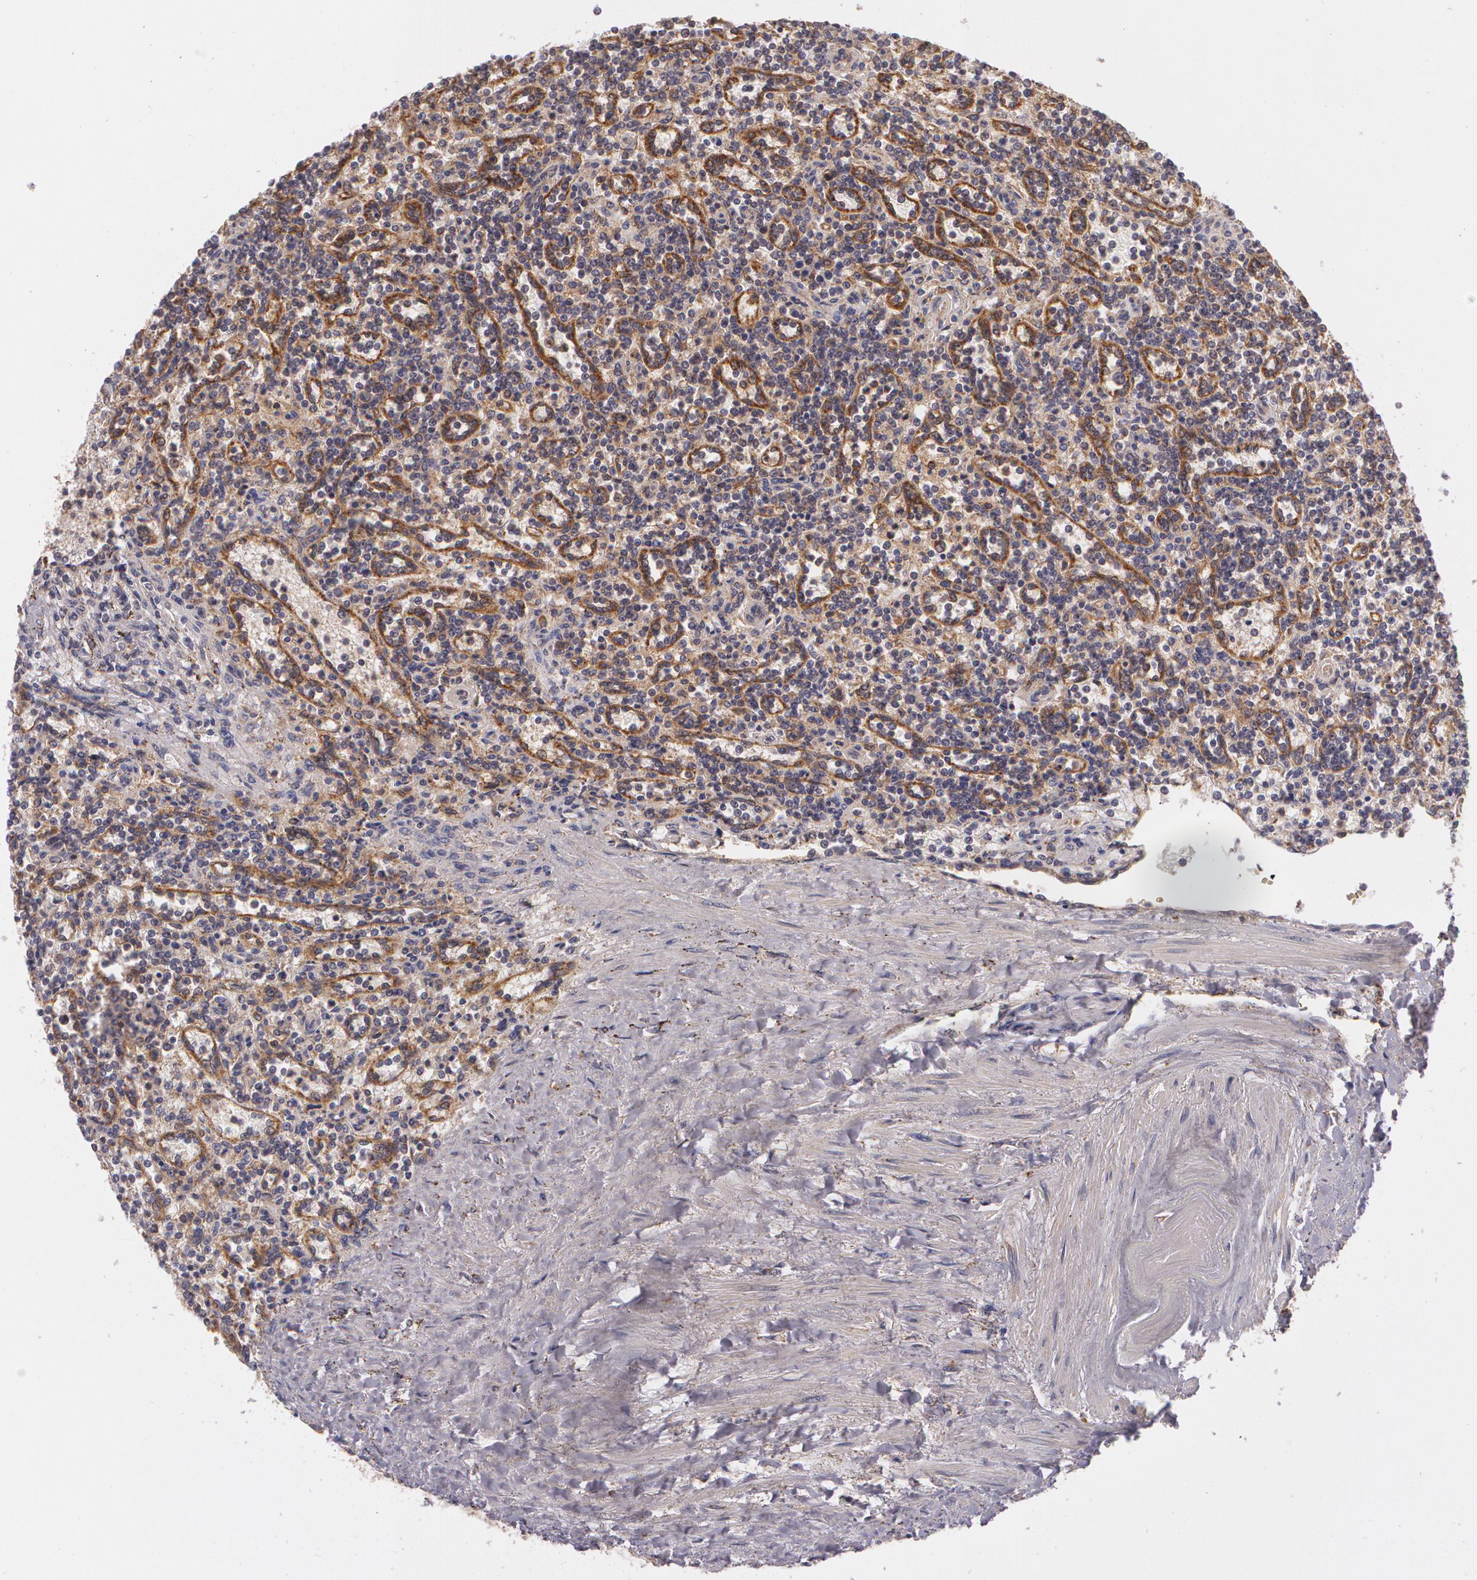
{"staining": {"intensity": "negative", "quantity": "none", "location": "none"}, "tissue": "lymphoma", "cell_type": "Tumor cells", "image_type": "cancer", "snomed": [{"axis": "morphology", "description": "Malignant lymphoma, non-Hodgkin's type, Low grade"}, {"axis": "topography", "description": "Spleen"}], "caption": "Immunohistochemistry of low-grade malignant lymphoma, non-Hodgkin's type shows no positivity in tumor cells. Brightfield microscopy of immunohistochemistry (IHC) stained with DAB (3,3'-diaminobenzidine) (brown) and hematoxylin (blue), captured at high magnification.", "gene": "CCL17", "patient": {"sex": "male", "age": 73}}